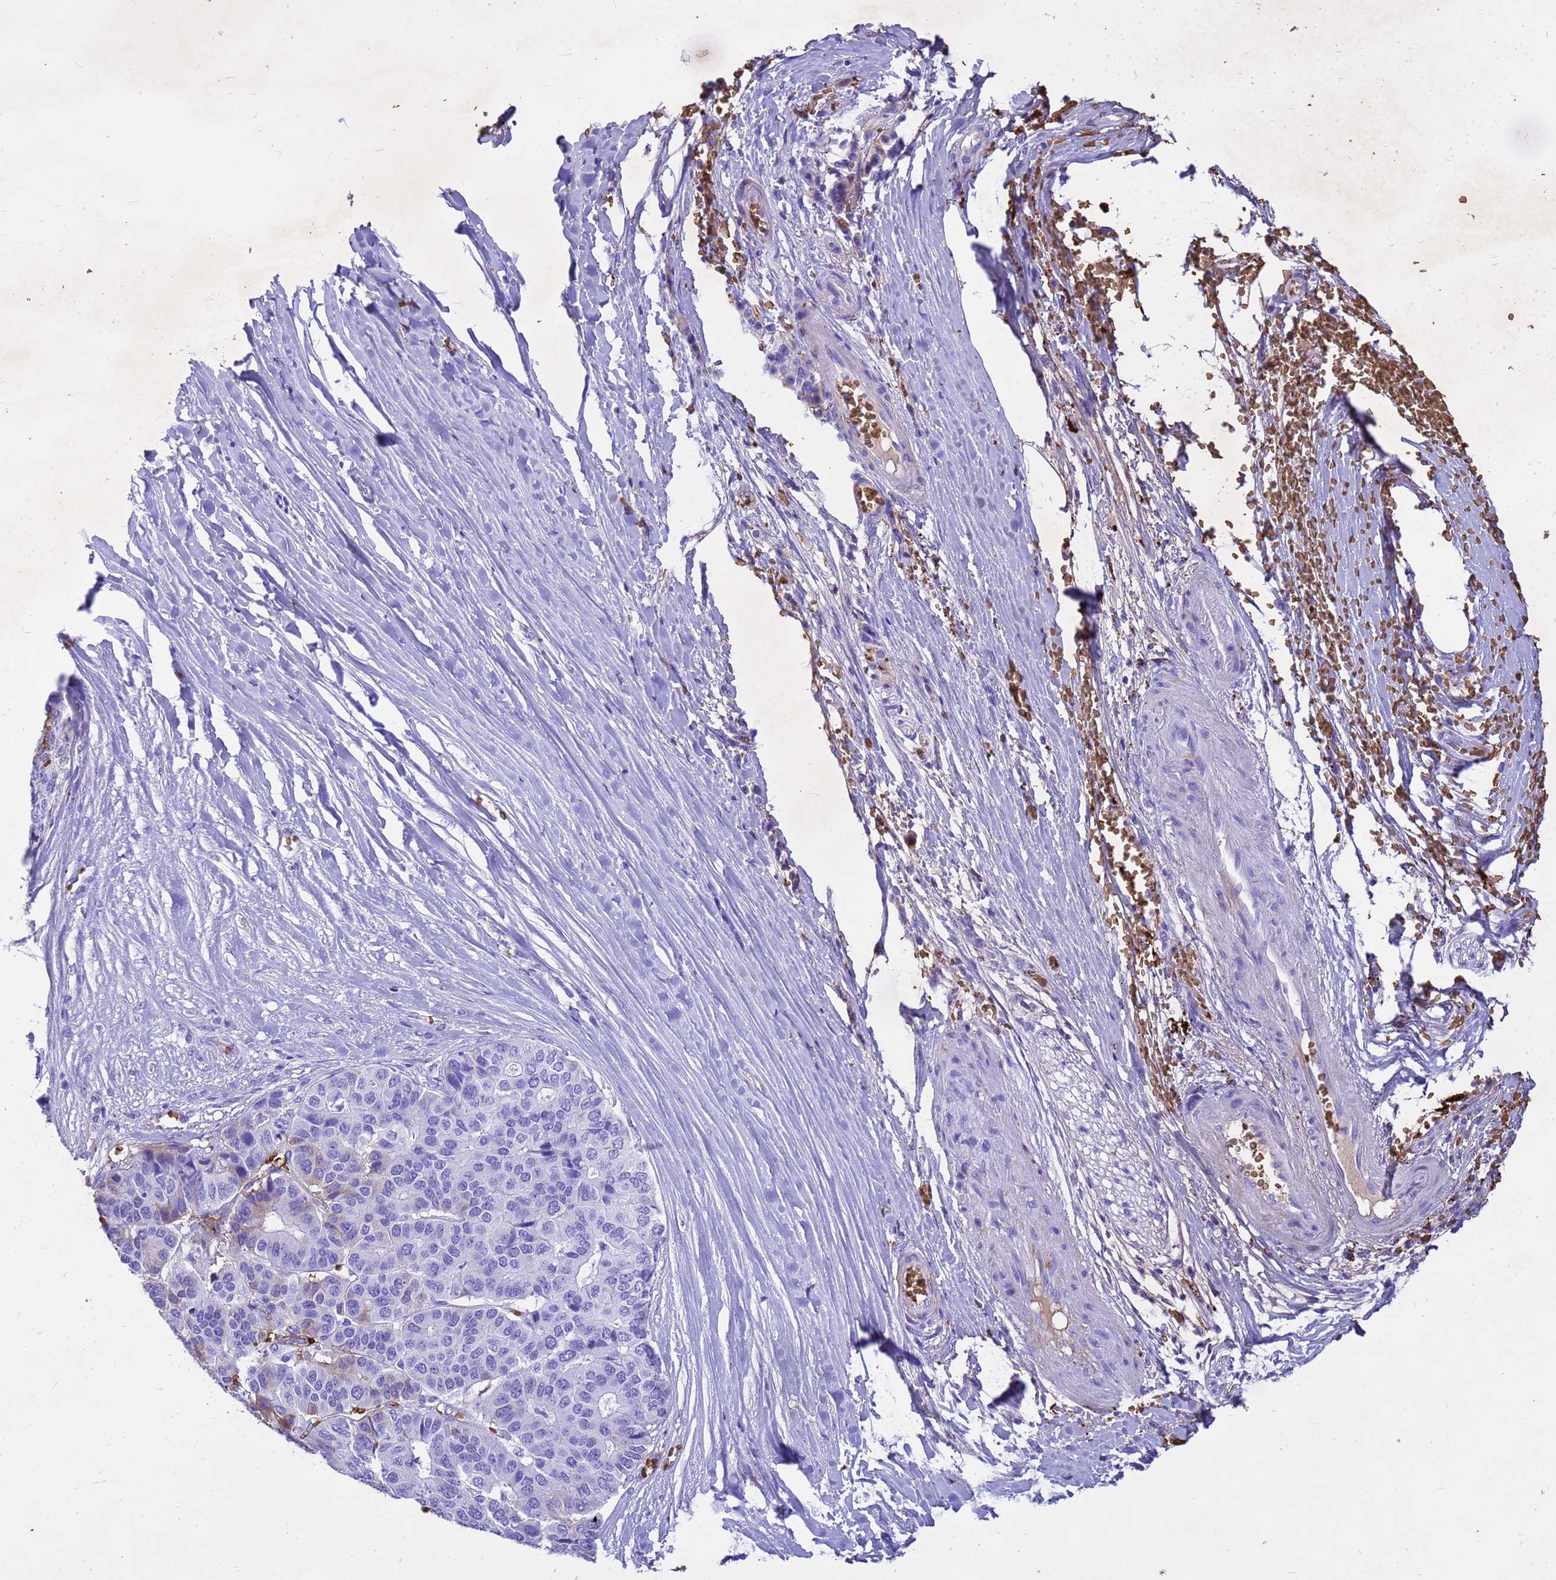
{"staining": {"intensity": "weak", "quantity": "<25%", "location": "cytoplasmic/membranous"}, "tissue": "pancreatic cancer", "cell_type": "Tumor cells", "image_type": "cancer", "snomed": [{"axis": "morphology", "description": "Adenocarcinoma, NOS"}, {"axis": "topography", "description": "Pancreas"}], "caption": "Tumor cells show no significant staining in pancreatic cancer (adenocarcinoma).", "gene": "HBA2", "patient": {"sex": "male", "age": 50}}